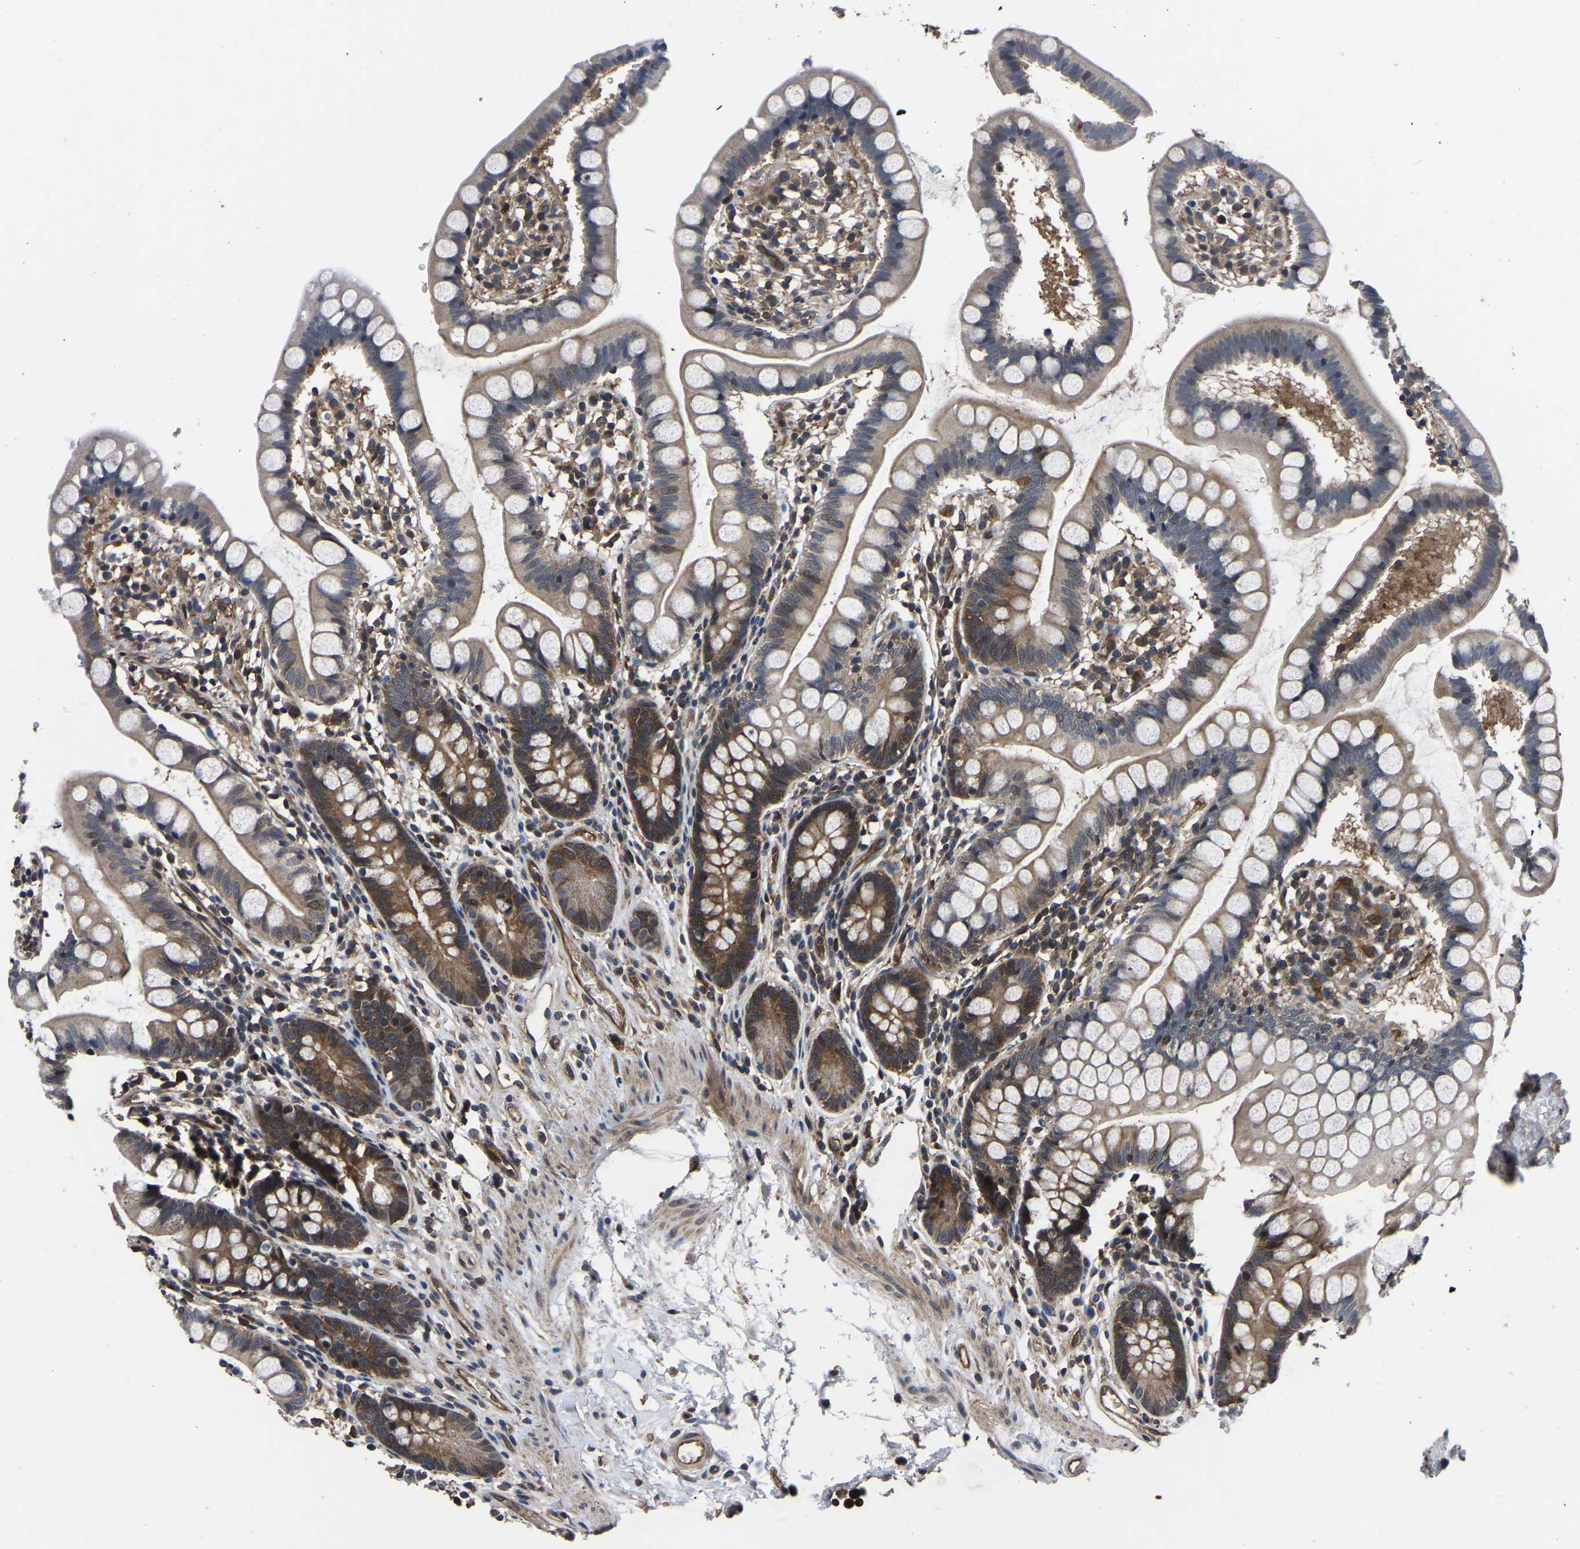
{"staining": {"intensity": "moderate", "quantity": "25%-75%", "location": "cytoplasmic/membranous"}, "tissue": "small intestine", "cell_type": "Glandular cells", "image_type": "normal", "snomed": [{"axis": "morphology", "description": "Normal tissue, NOS"}, {"axis": "topography", "description": "Small intestine"}], "caption": "The photomicrograph displays a brown stain indicating the presence of a protein in the cytoplasmic/membranous of glandular cells in small intestine. (IHC, brightfield microscopy, high magnification).", "gene": "FGD5", "patient": {"sex": "female", "age": 84}}